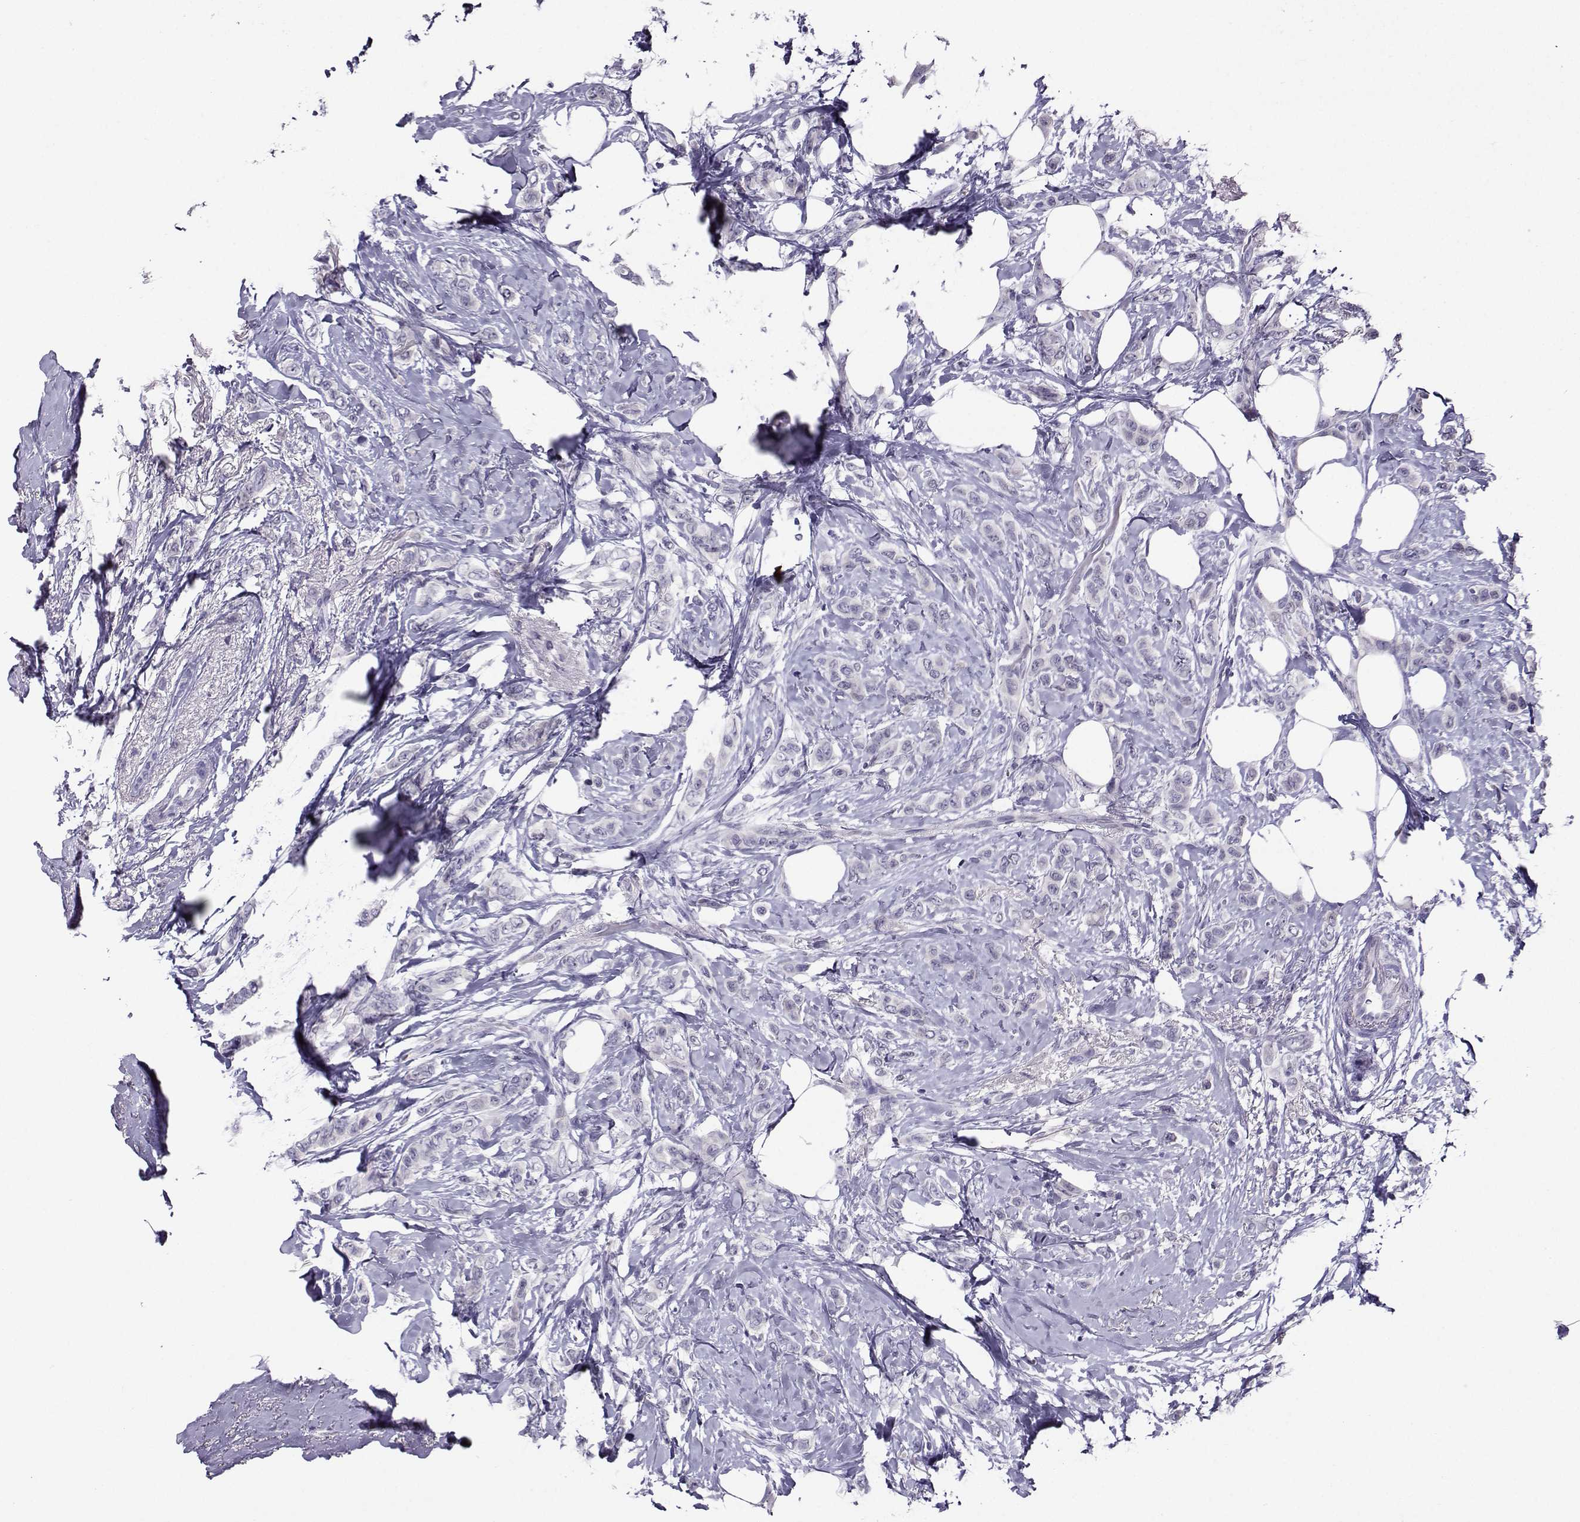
{"staining": {"intensity": "negative", "quantity": "none", "location": "none"}, "tissue": "breast cancer", "cell_type": "Tumor cells", "image_type": "cancer", "snomed": [{"axis": "morphology", "description": "Lobular carcinoma"}, {"axis": "topography", "description": "Breast"}], "caption": "Immunohistochemistry (IHC) of human lobular carcinoma (breast) exhibits no expression in tumor cells. The staining is performed using DAB brown chromogen with nuclei counter-stained in using hematoxylin.", "gene": "PGK1", "patient": {"sex": "female", "age": 66}}